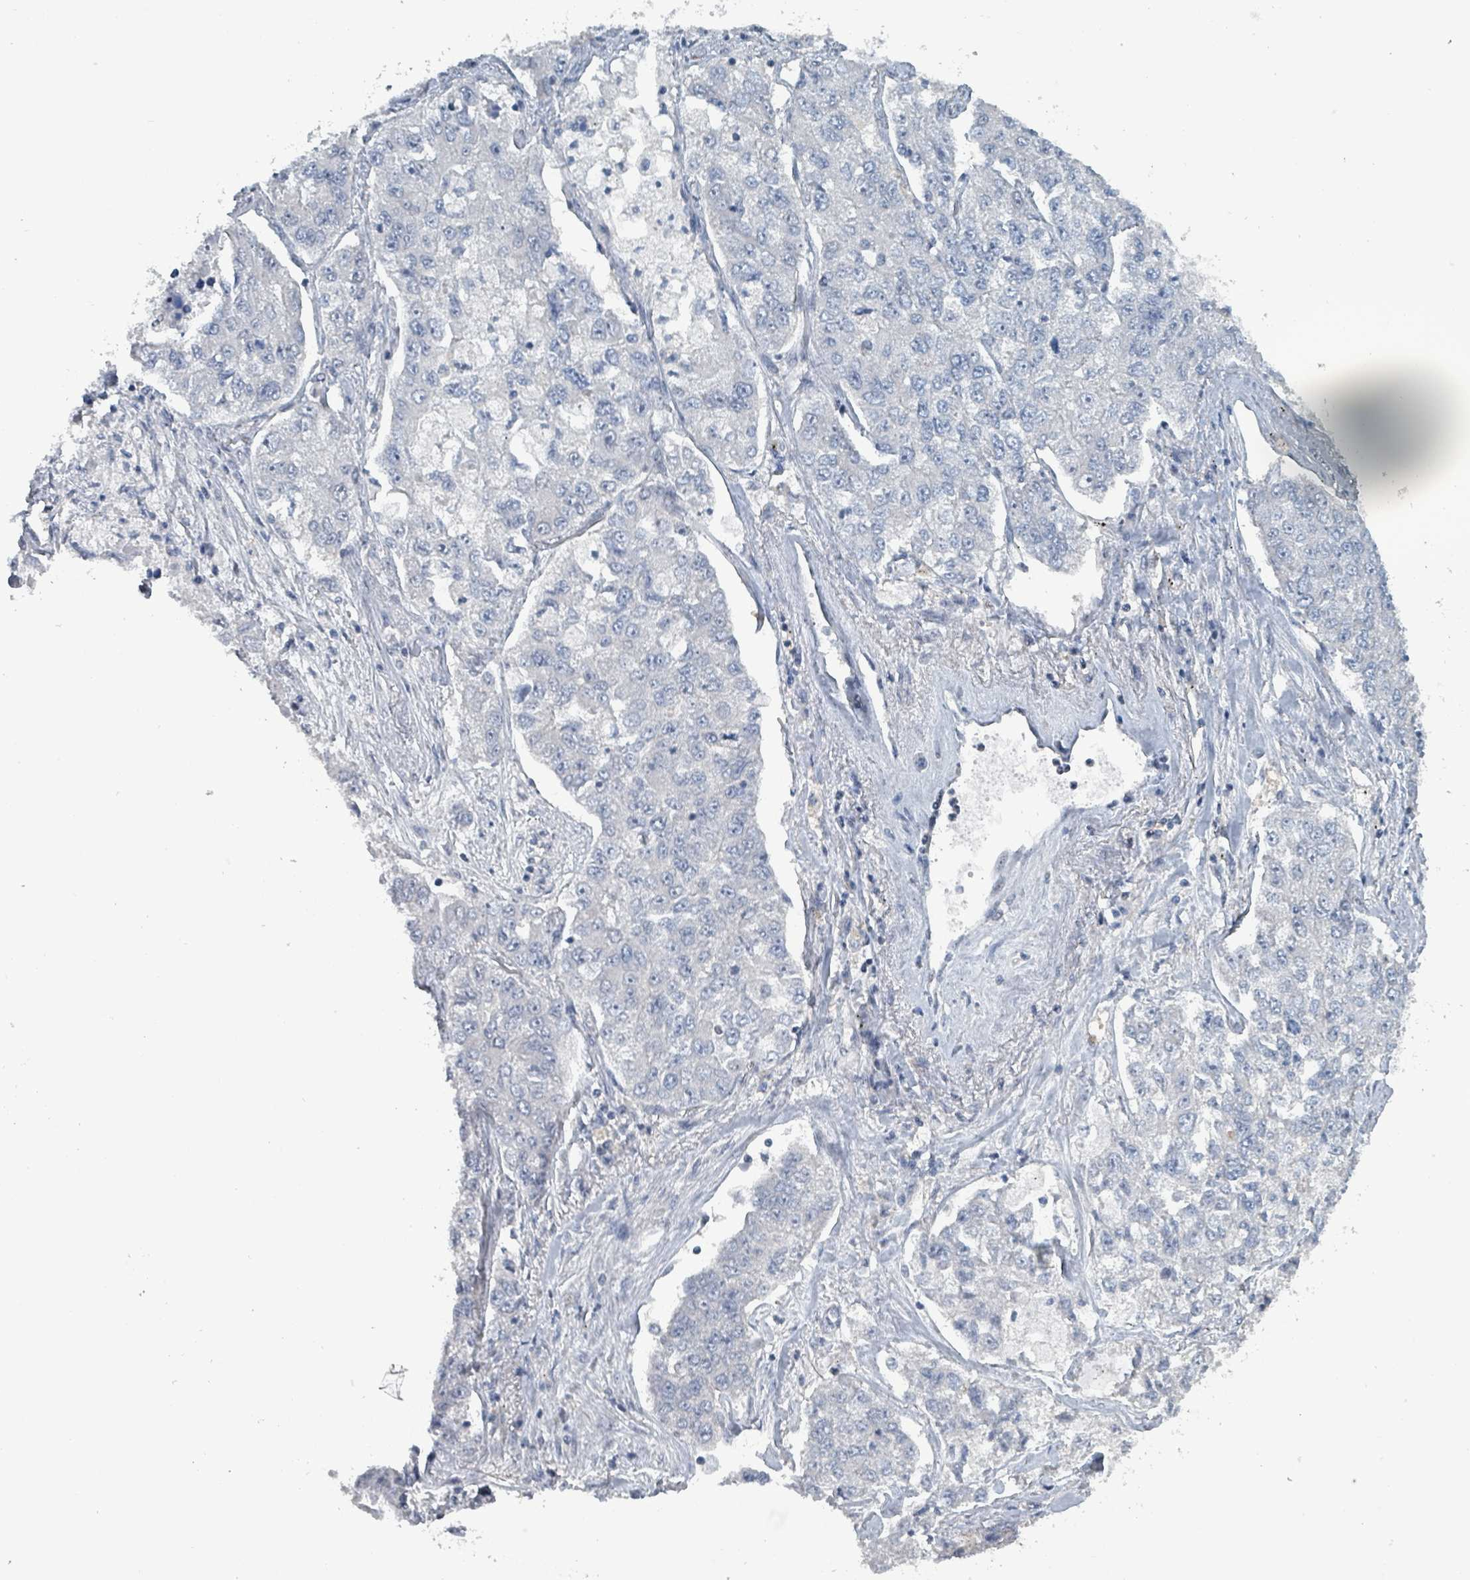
{"staining": {"intensity": "negative", "quantity": "none", "location": "none"}, "tissue": "lung cancer", "cell_type": "Tumor cells", "image_type": "cancer", "snomed": [{"axis": "morphology", "description": "Adenocarcinoma, NOS"}, {"axis": "topography", "description": "Lung"}], "caption": "Tumor cells are negative for protein expression in human adenocarcinoma (lung). (Brightfield microscopy of DAB immunohistochemistry (IHC) at high magnification).", "gene": "BIVM", "patient": {"sex": "male", "age": 49}}